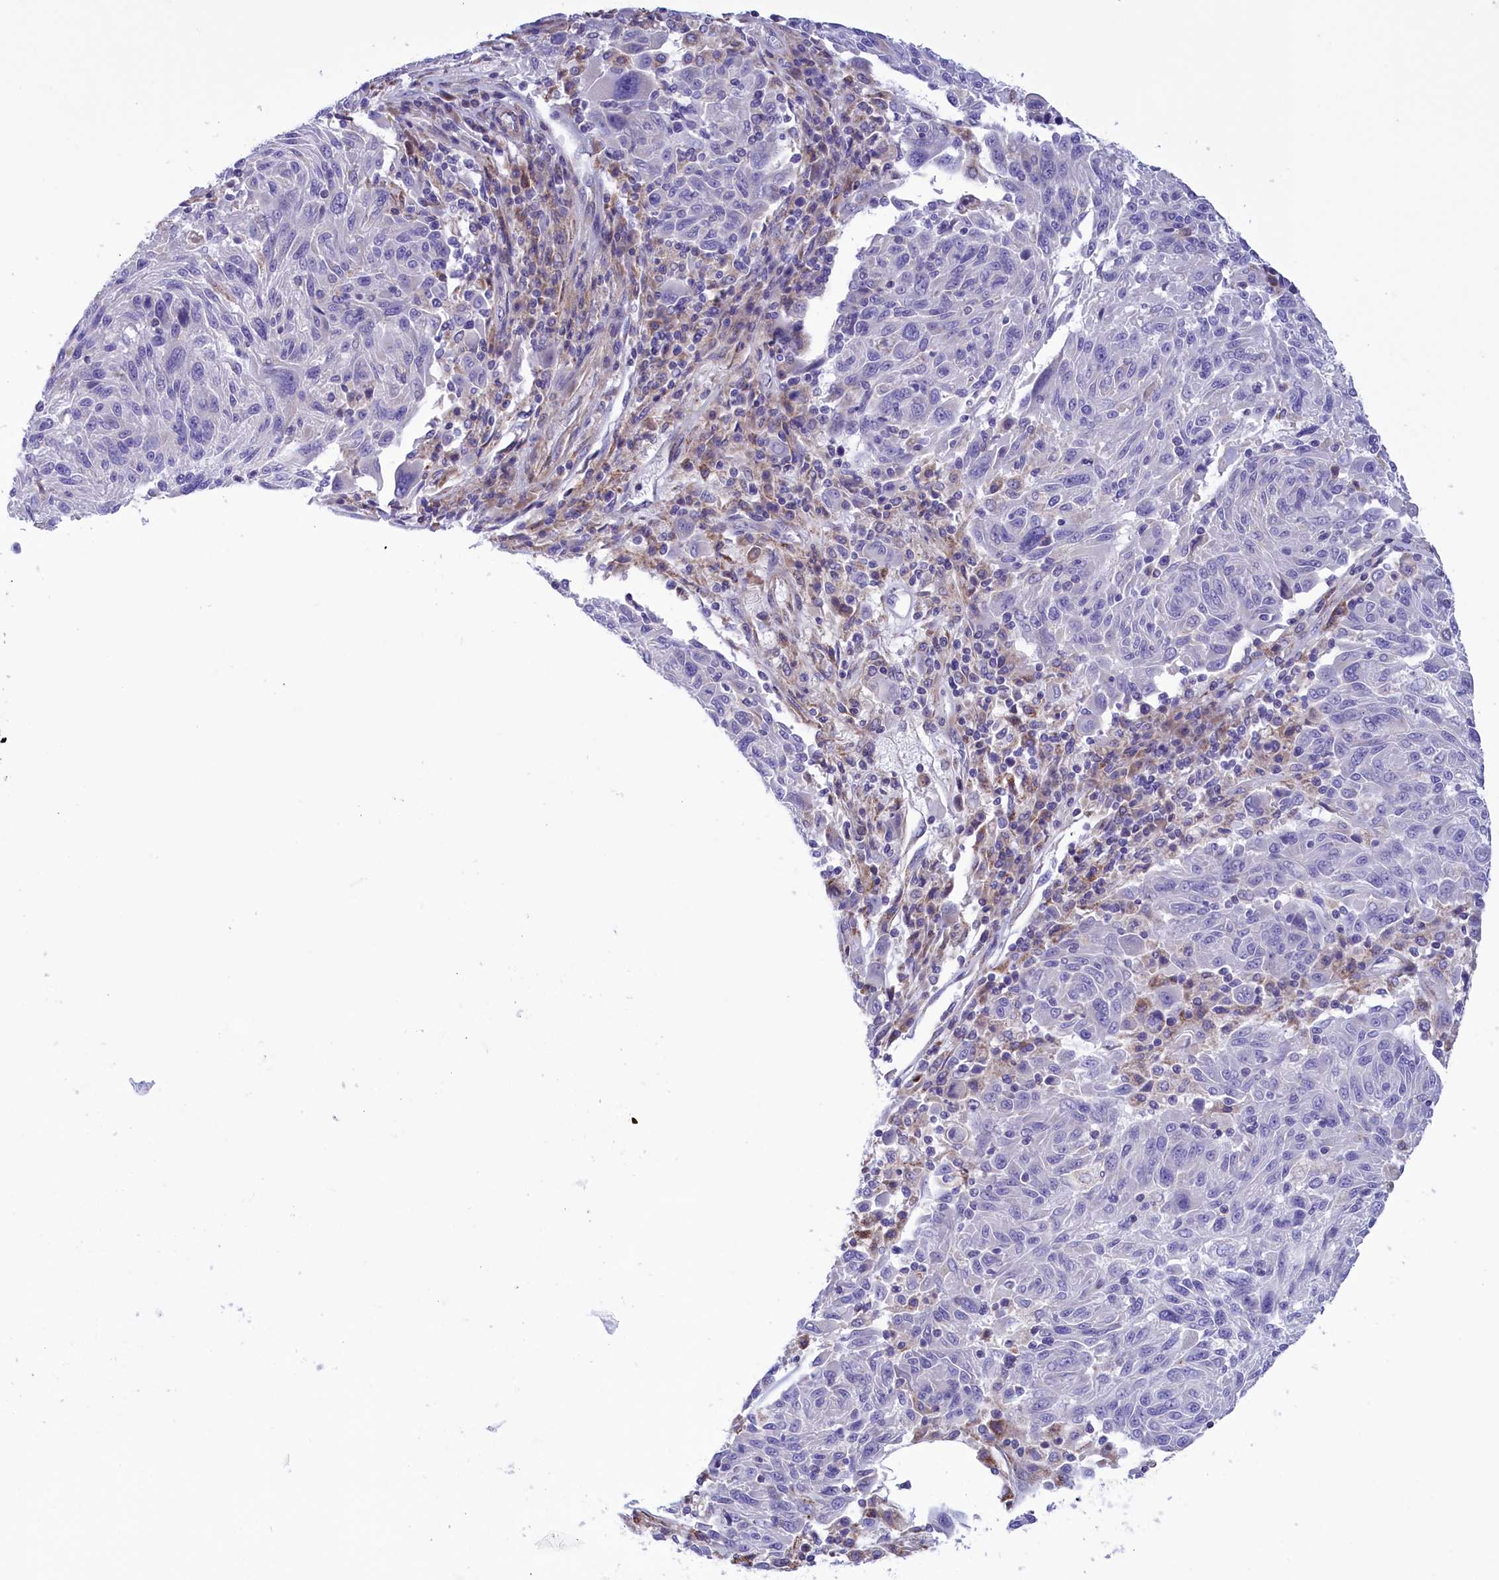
{"staining": {"intensity": "negative", "quantity": "none", "location": "none"}, "tissue": "melanoma", "cell_type": "Tumor cells", "image_type": "cancer", "snomed": [{"axis": "morphology", "description": "Malignant melanoma, NOS"}, {"axis": "topography", "description": "Skin"}], "caption": "A high-resolution photomicrograph shows immunohistochemistry (IHC) staining of malignant melanoma, which exhibits no significant staining in tumor cells.", "gene": "CORO7-PAM16", "patient": {"sex": "male", "age": 53}}